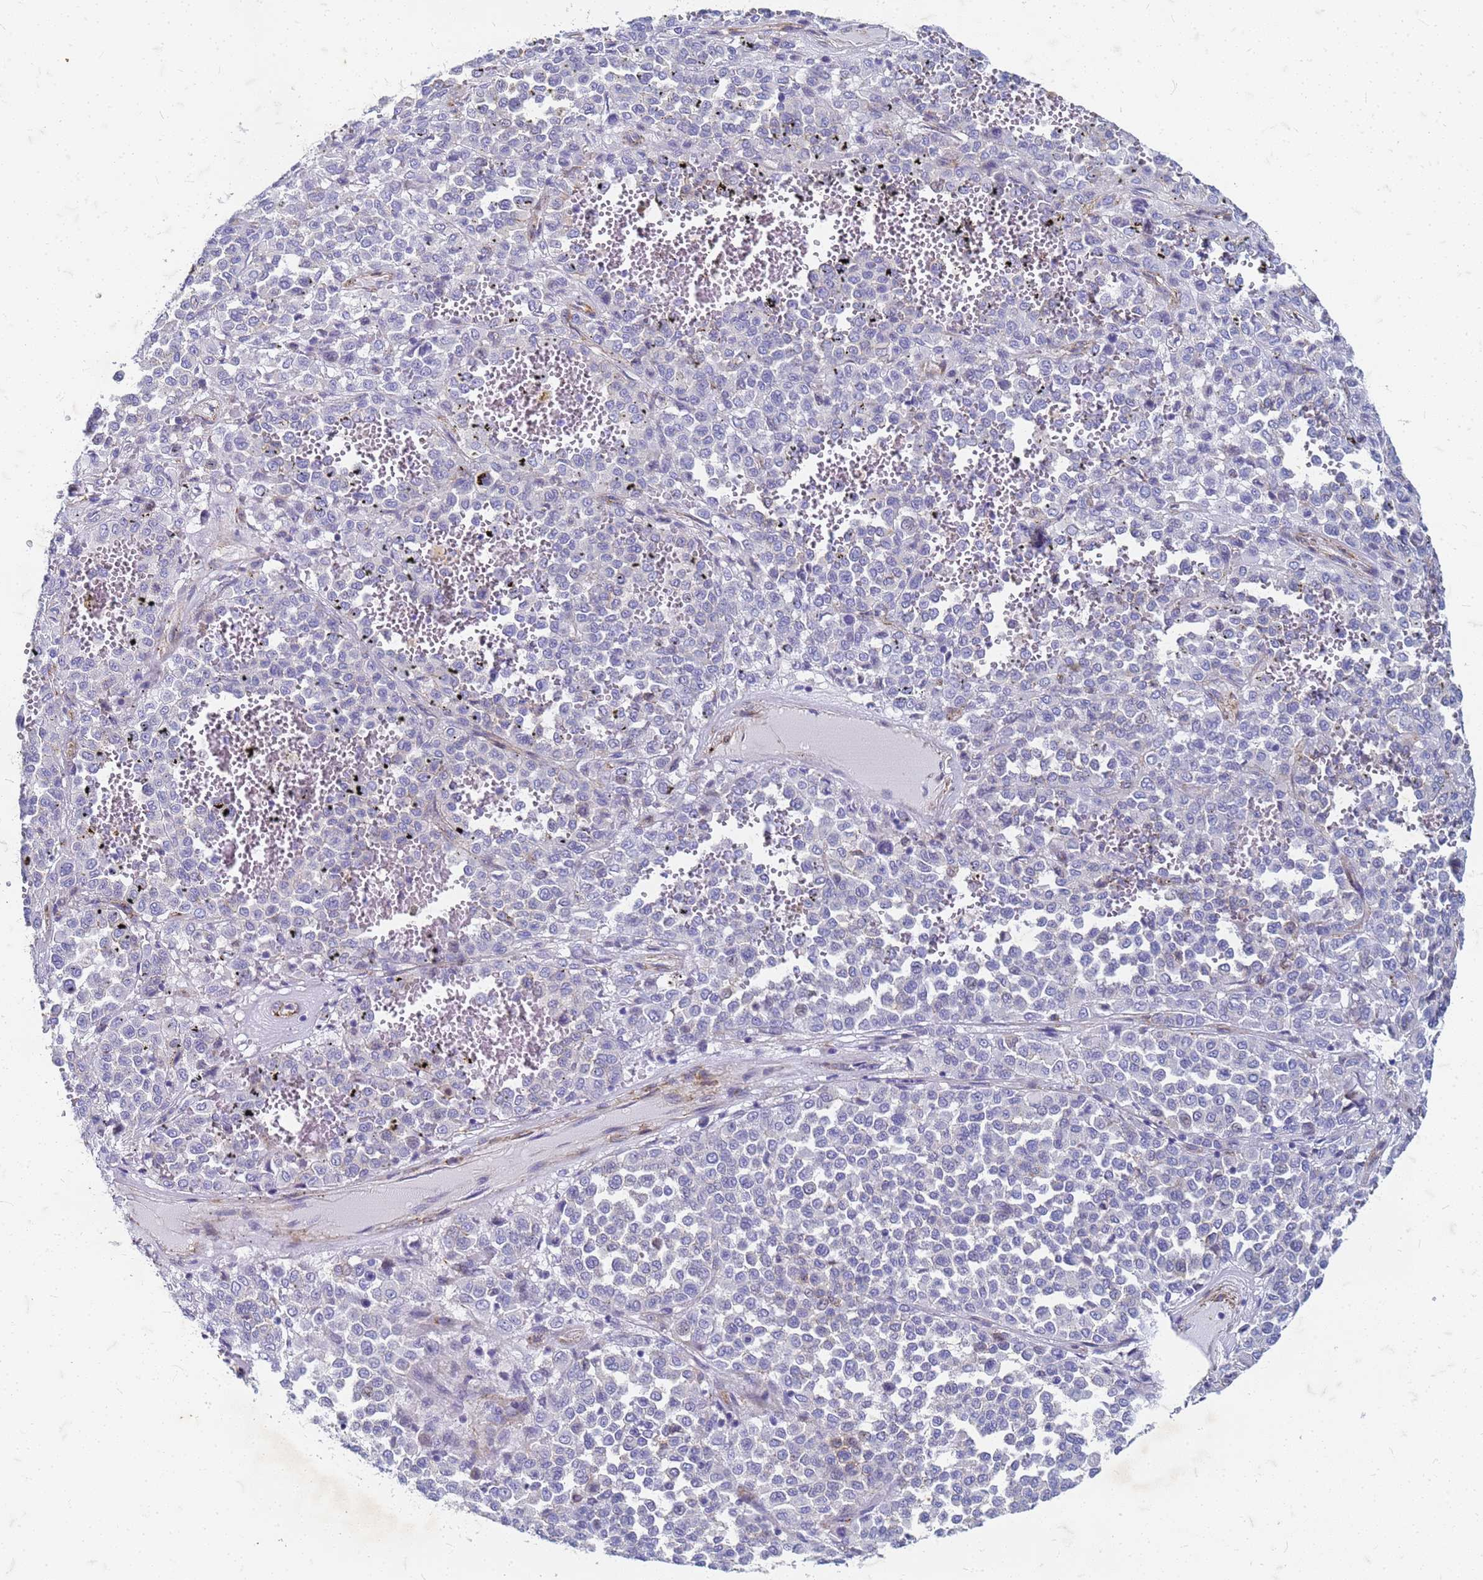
{"staining": {"intensity": "negative", "quantity": "none", "location": "none"}, "tissue": "melanoma", "cell_type": "Tumor cells", "image_type": "cancer", "snomed": [{"axis": "morphology", "description": "Malignant melanoma, Metastatic site"}, {"axis": "topography", "description": "Pancreas"}], "caption": "High magnification brightfield microscopy of melanoma stained with DAB (3,3'-diaminobenzidine) (brown) and counterstained with hematoxylin (blue): tumor cells show no significant expression. (DAB immunohistochemistry (IHC), high magnification).", "gene": "TRIM64B", "patient": {"sex": "female", "age": 30}}